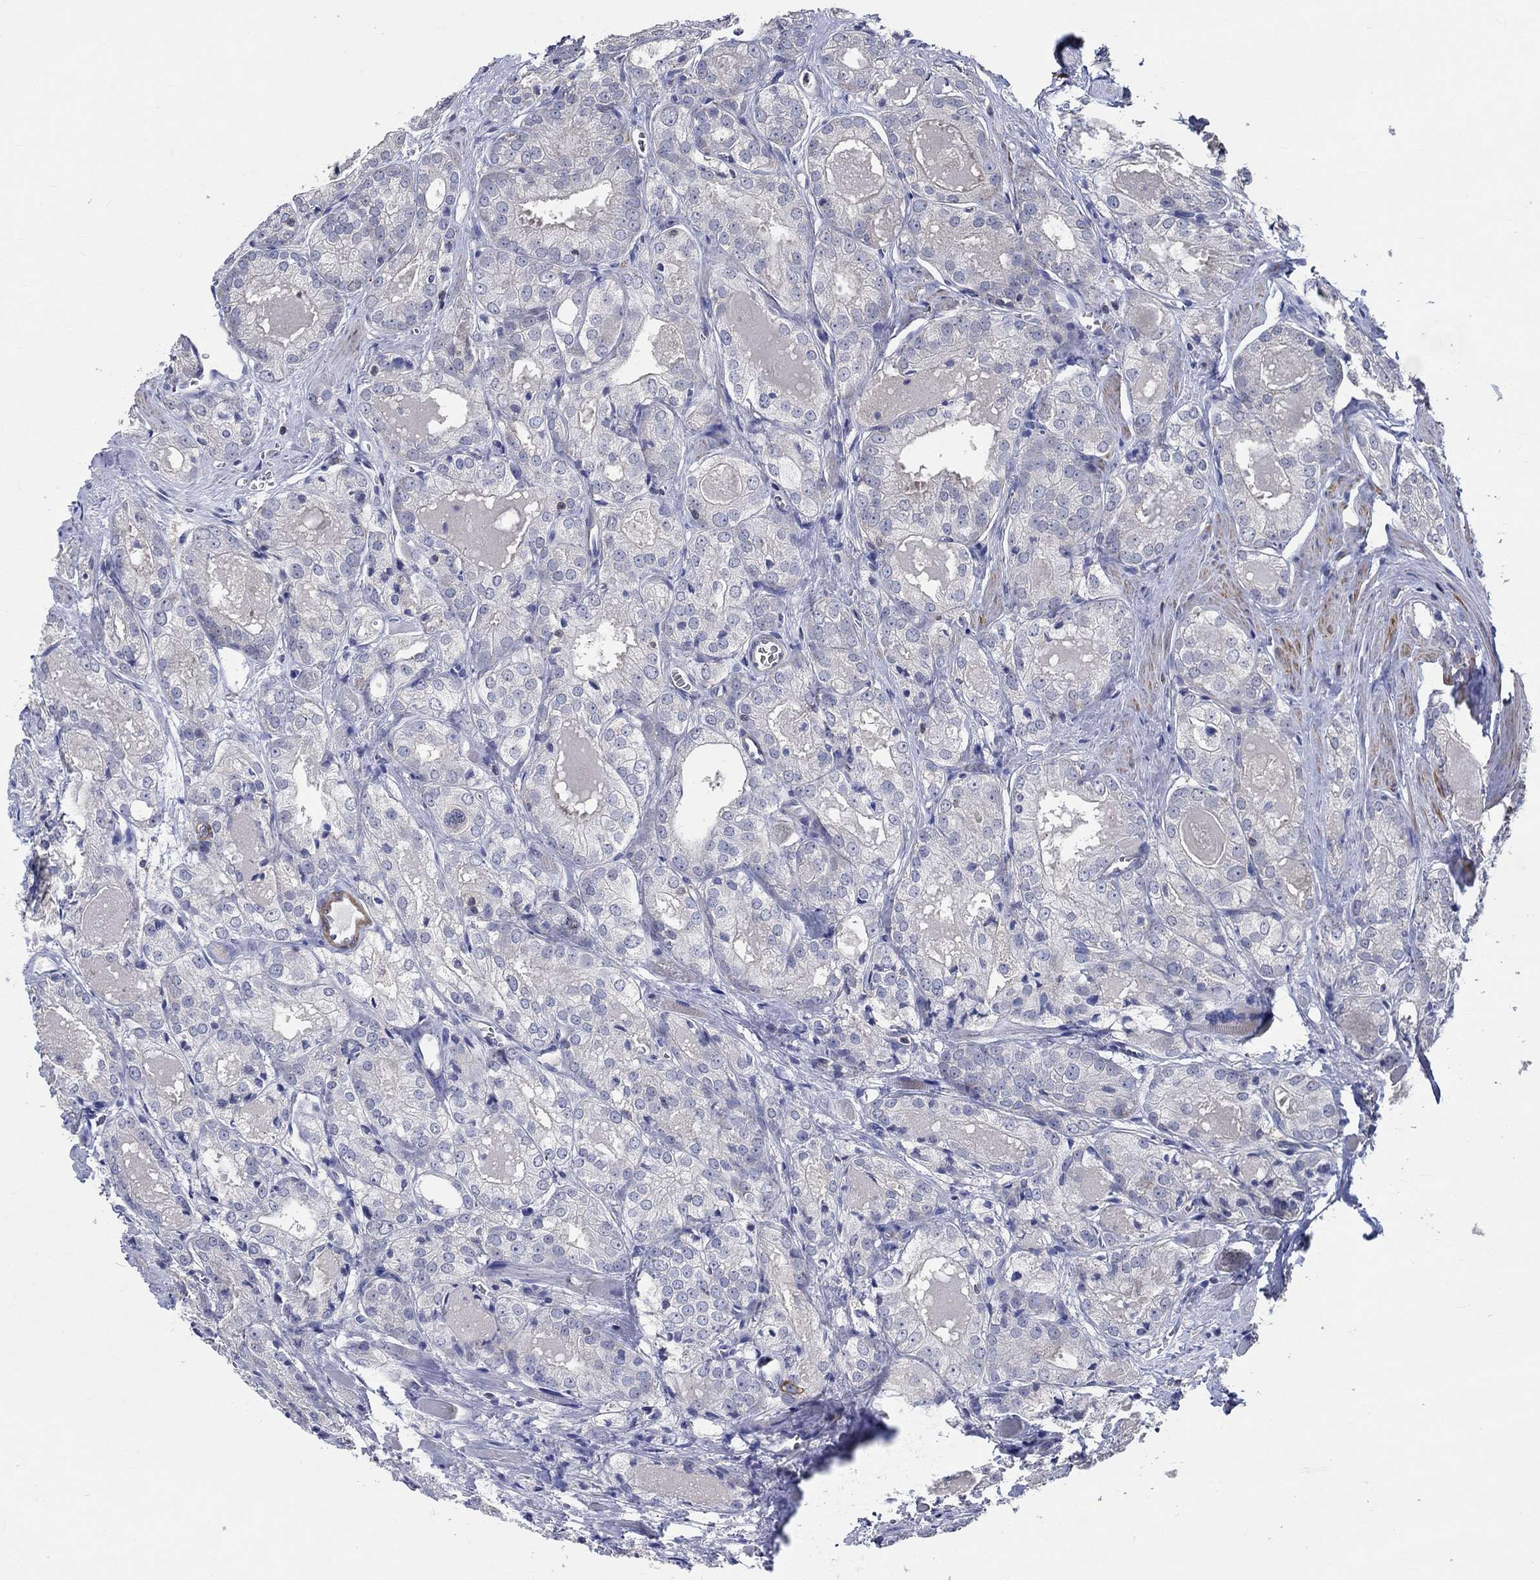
{"staining": {"intensity": "negative", "quantity": "none", "location": "none"}, "tissue": "prostate cancer", "cell_type": "Tumor cells", "image_type": "cancer", "snomed": [{"axis": "morphology", "description": "Adenocarcinoma, NOS"}, {"axis": "morphology", "description": "Adenocarcinoma, High grade"}, {"axis": "topography", "description": "Prostate"}], "caption": "DAB (3,3'-diaminobenzidine) immunohistochemical staining of human prostate cancer (high-grade adenocarcinoma) exhibits no significant staining in tumor cells.", "gene": "TNFAIP8L3", "patient": {"sex": "male", "age": 70}}